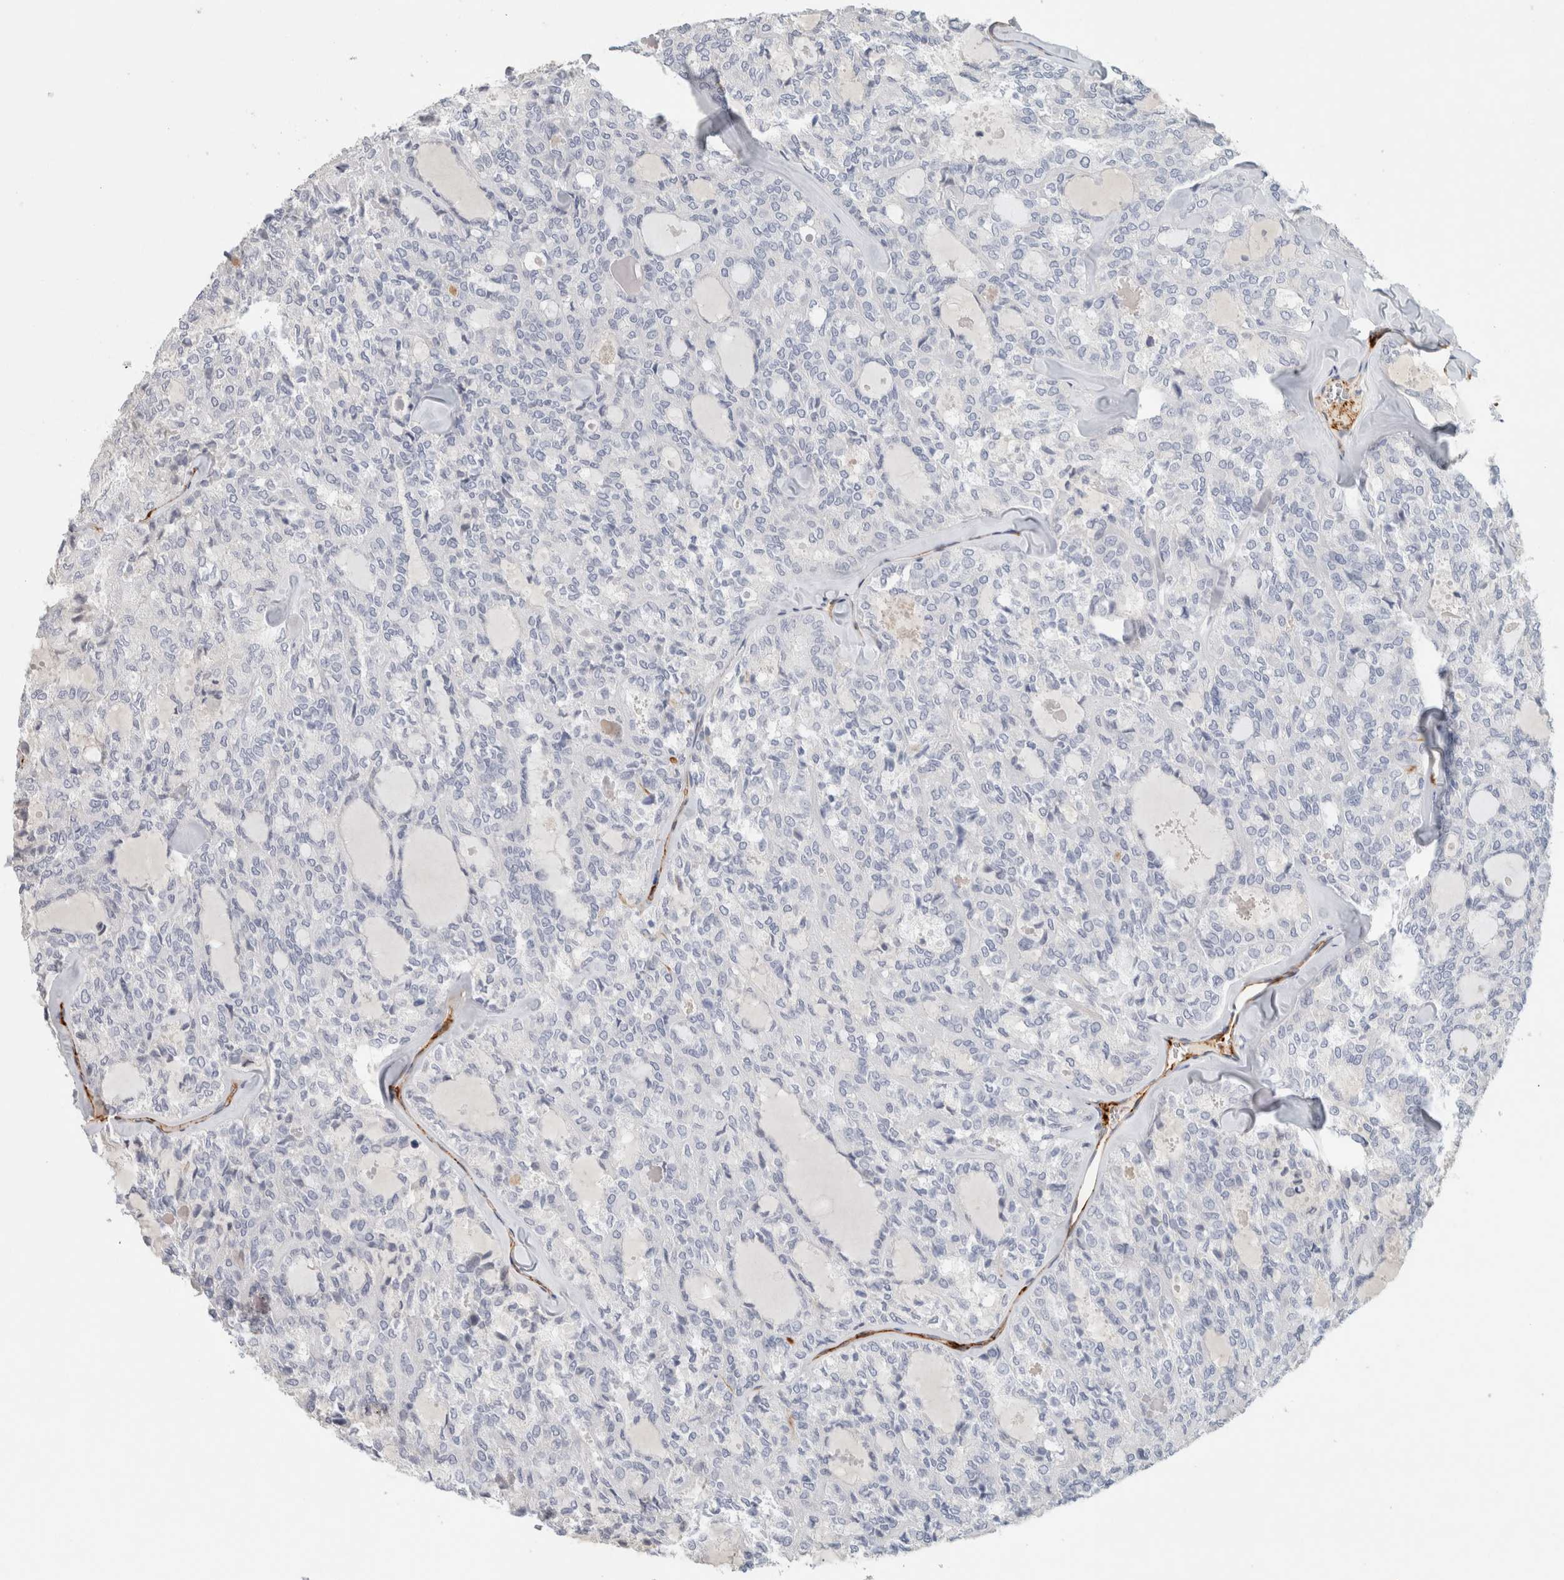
{"staining": {"intensity": "negative", "quantity": "none", "location": "none"}, "tissue": "thyroid cancer", "cell_type": "Tumor cells", "image_type": "cancer", "snomed": [{"axis": "morphology", "description": "Follicular adenoma carcinoma, NOS"}, {"axis": "topography", "description": "Thyroid gland"}], "caption": "Image shows no significant protein staining in tumor cells of follicular adenoma carcinoma (thyroid).", "gene": "CD36", "patient": {"sex": "male", "age": 75}}